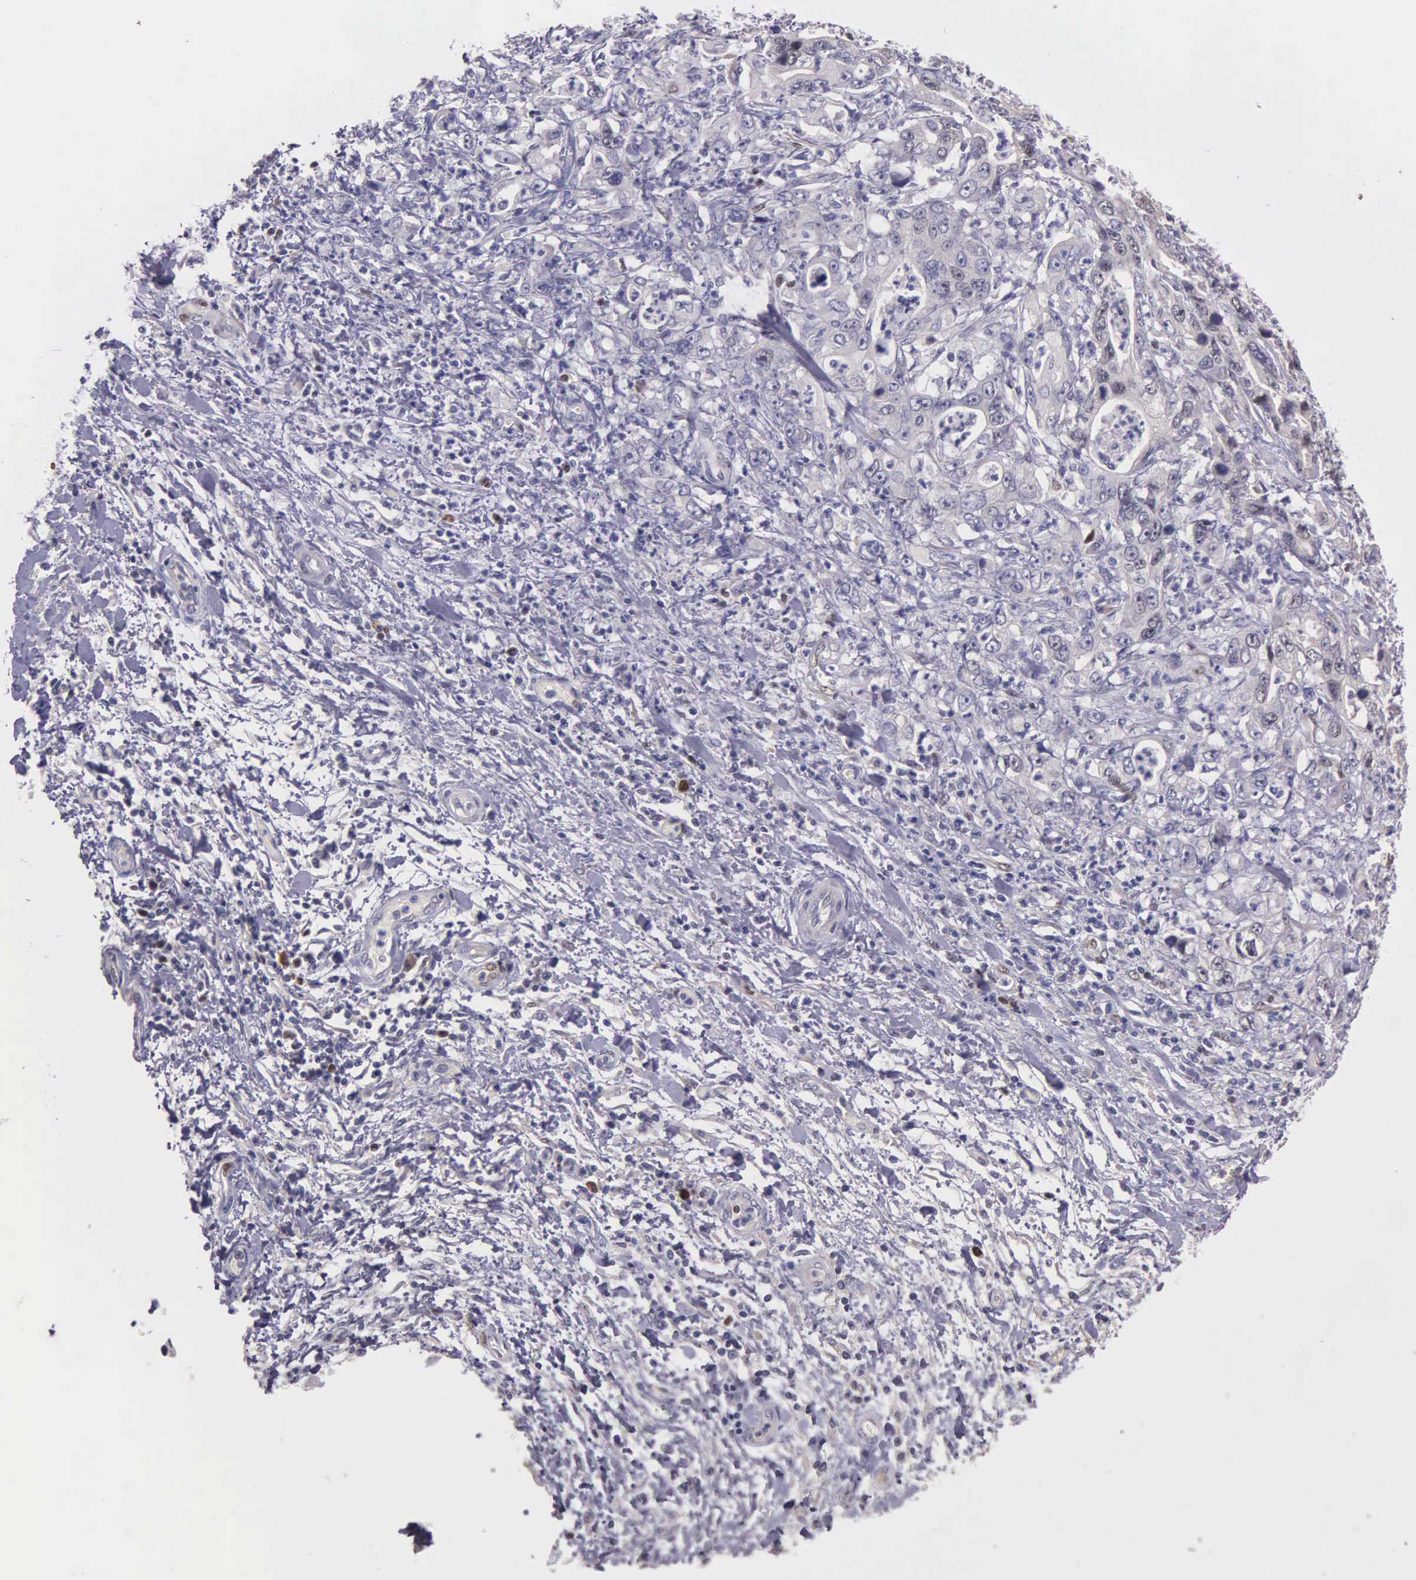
{"staining": {"intensity": "weak", "quantity": "<25%", "location": "nuclear"}, "tissue": "stomach cancer", "cell_type": "Tumor cells", "image_type": "cancer", "snomed": [{"axis": "morphology", "description": "Adenocarcinoma, NOS"}, {"axis": "topography", "description": "Pancreas"}, {"axis": "topography", "description": "Stomach, upper"}], "caption": "Immunohistochemistry image of human adenocarcinoma (stomach) stained for a protein (brown), which reveals no staining in tumor cells.", "gene": "MCM5", "patient": {"sex": "male", "age": 77}}